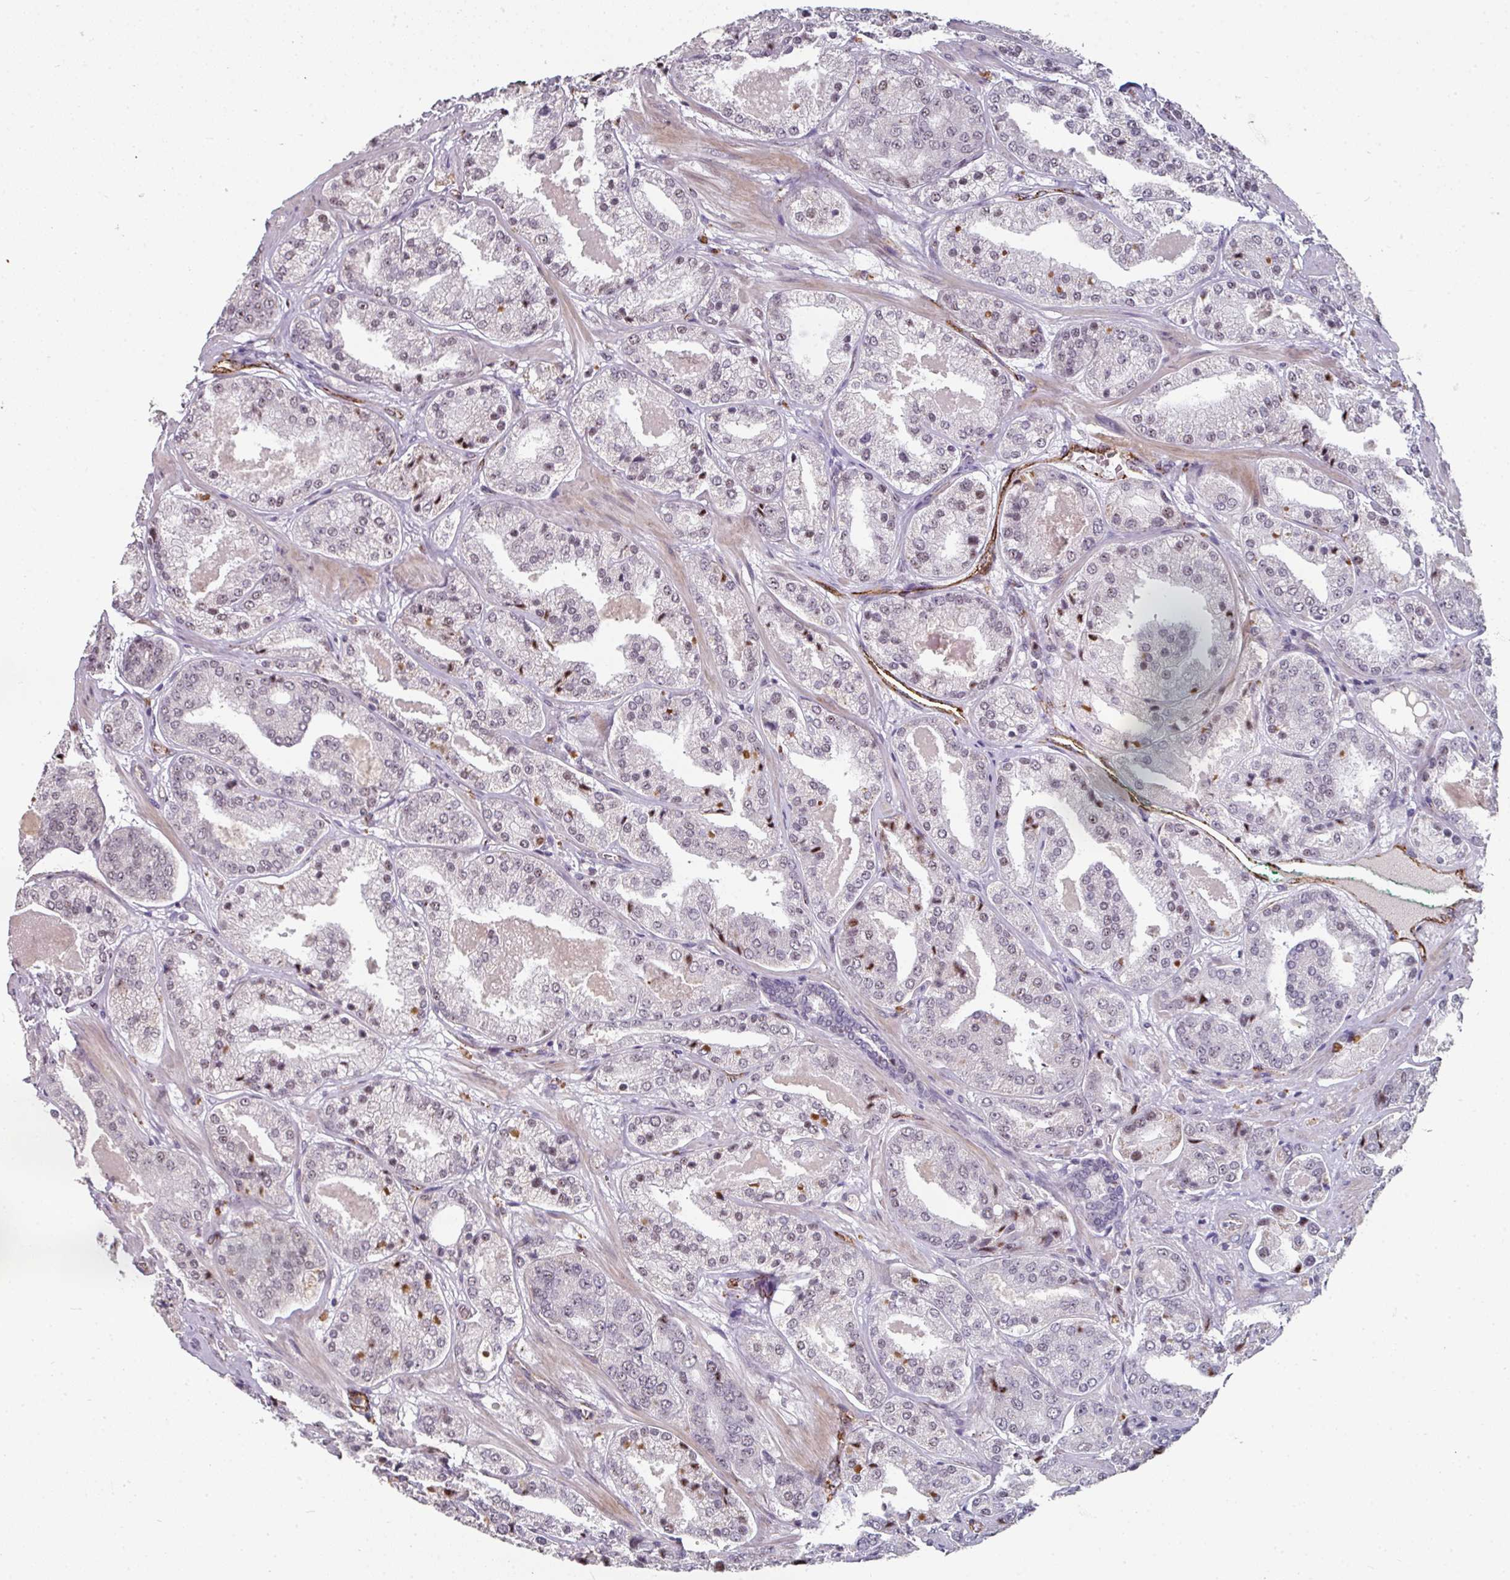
{"staining": {"intensity": "weak", "quantity": "<25%", "location": "nuclear"}, "tissue": "prostate cancer", "cell_type": "Tumor cells", "image_type": "cancer", "snomed": [{"axis": "morphology", "description": "Adenocarcinoma, High grade"}, {"axis": "topography", "description": "Prostate"}], "caption": "Immunohistochemistry (IHC) photomicrograph of neoplastic tissue: prostate cancer (high-grade adenocarcinoma) stained with DAB (3,3'-diaminobenzidine) displays no significant protein expression in tumor cells.", "gene": "SIDT2", "patient": {"sex": "male", "age": 63}}